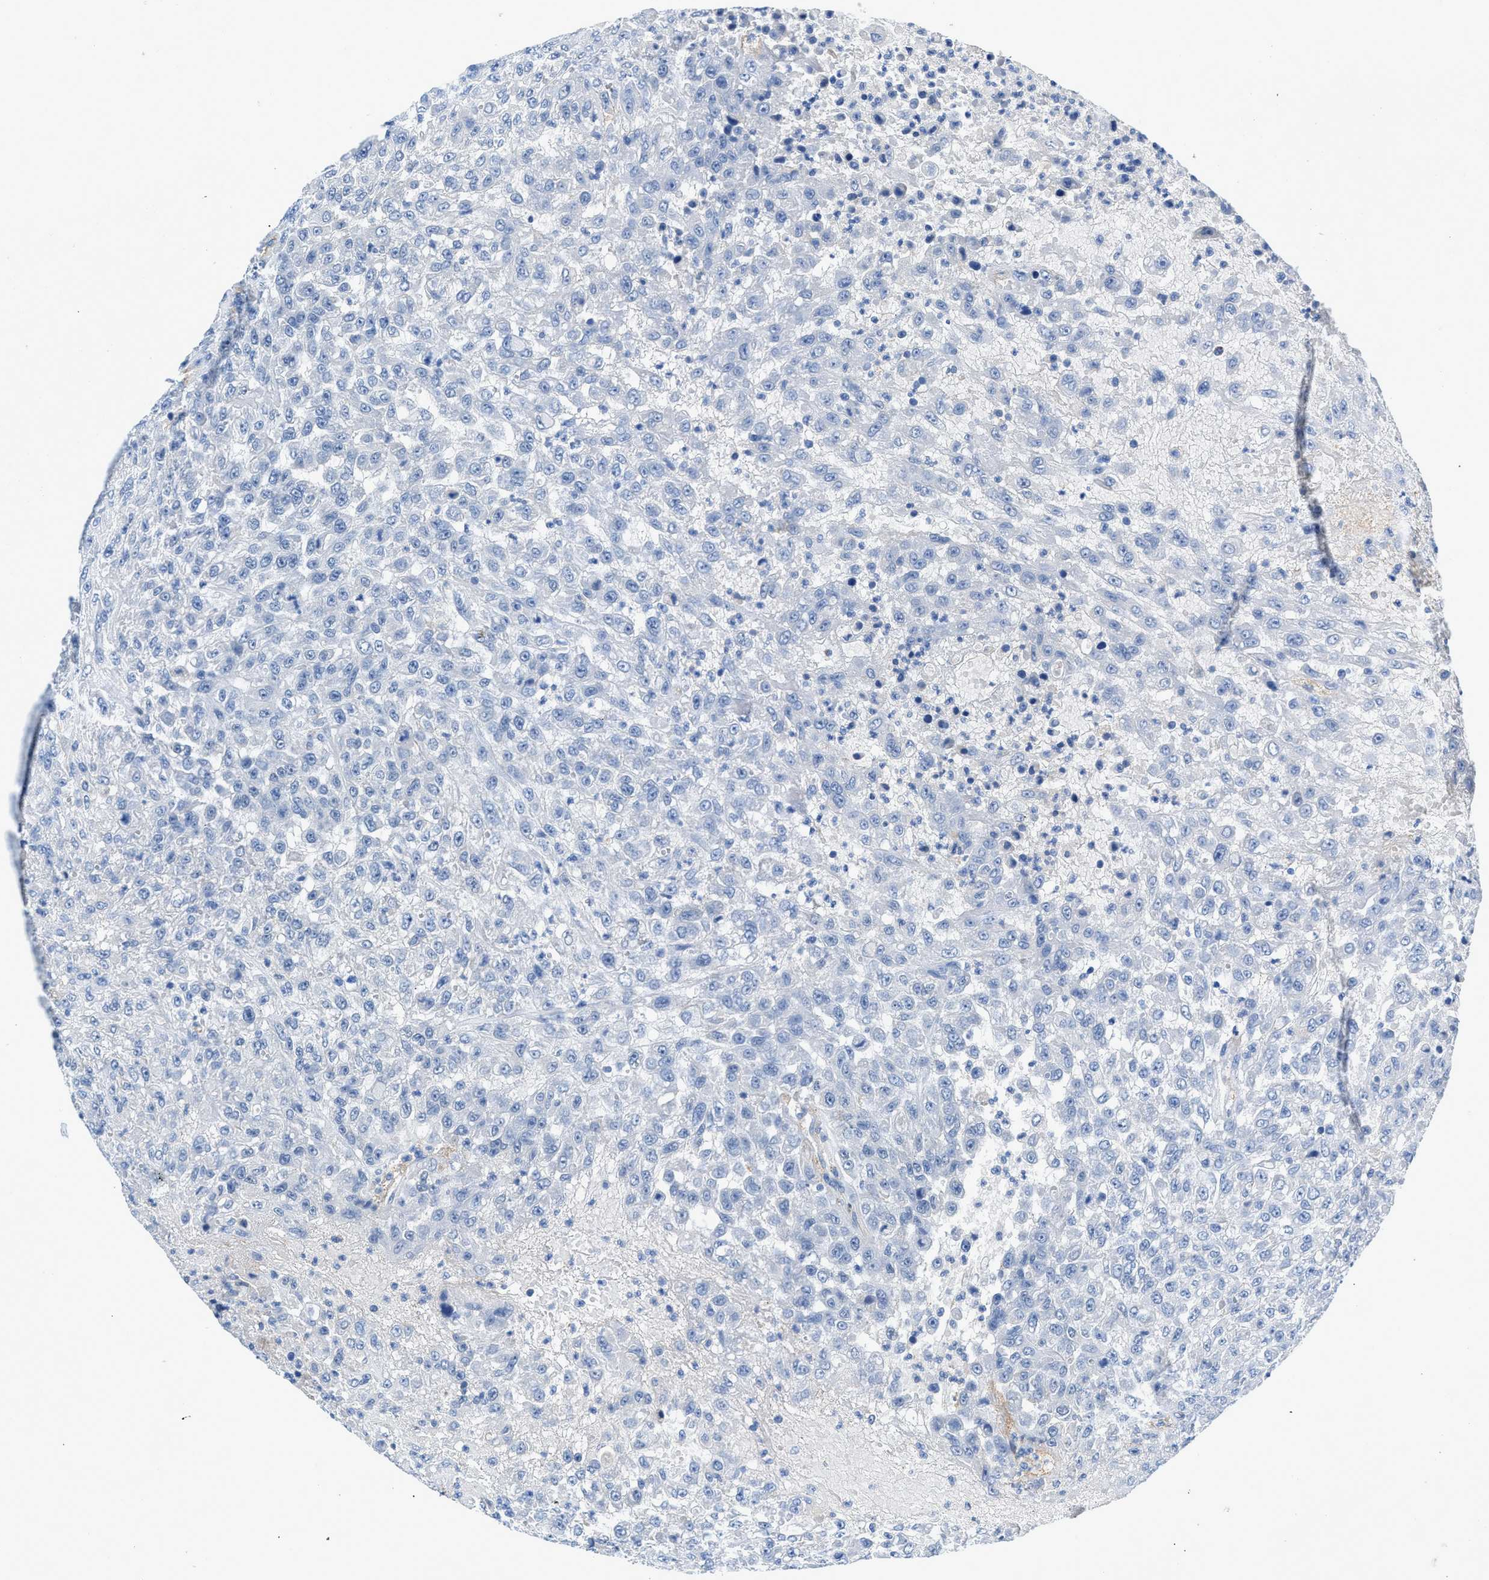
{"staining": {"intensity": "negative", "quantity": "none", "location": "none"}, "tissue": "urothelial cancer", "cell_type": "Tumor cells", "image_type": "cancer", "snomed": [{"axis": "morphology", "description": "Urothelial carcinoma, High grade"}, {"axis": "topography", "description": "Urinary bladder"}], "caption": "Immunohistochemistry (IHC) photomicrograph of neoplastic tissue: human urothelial cancer stained with DAB (3,3'-diaminobenzidine) reveals no significant protein staining in tumor cells.", "gene": "SLC10A6", "patient": {"sex": "male", "age": 46}}